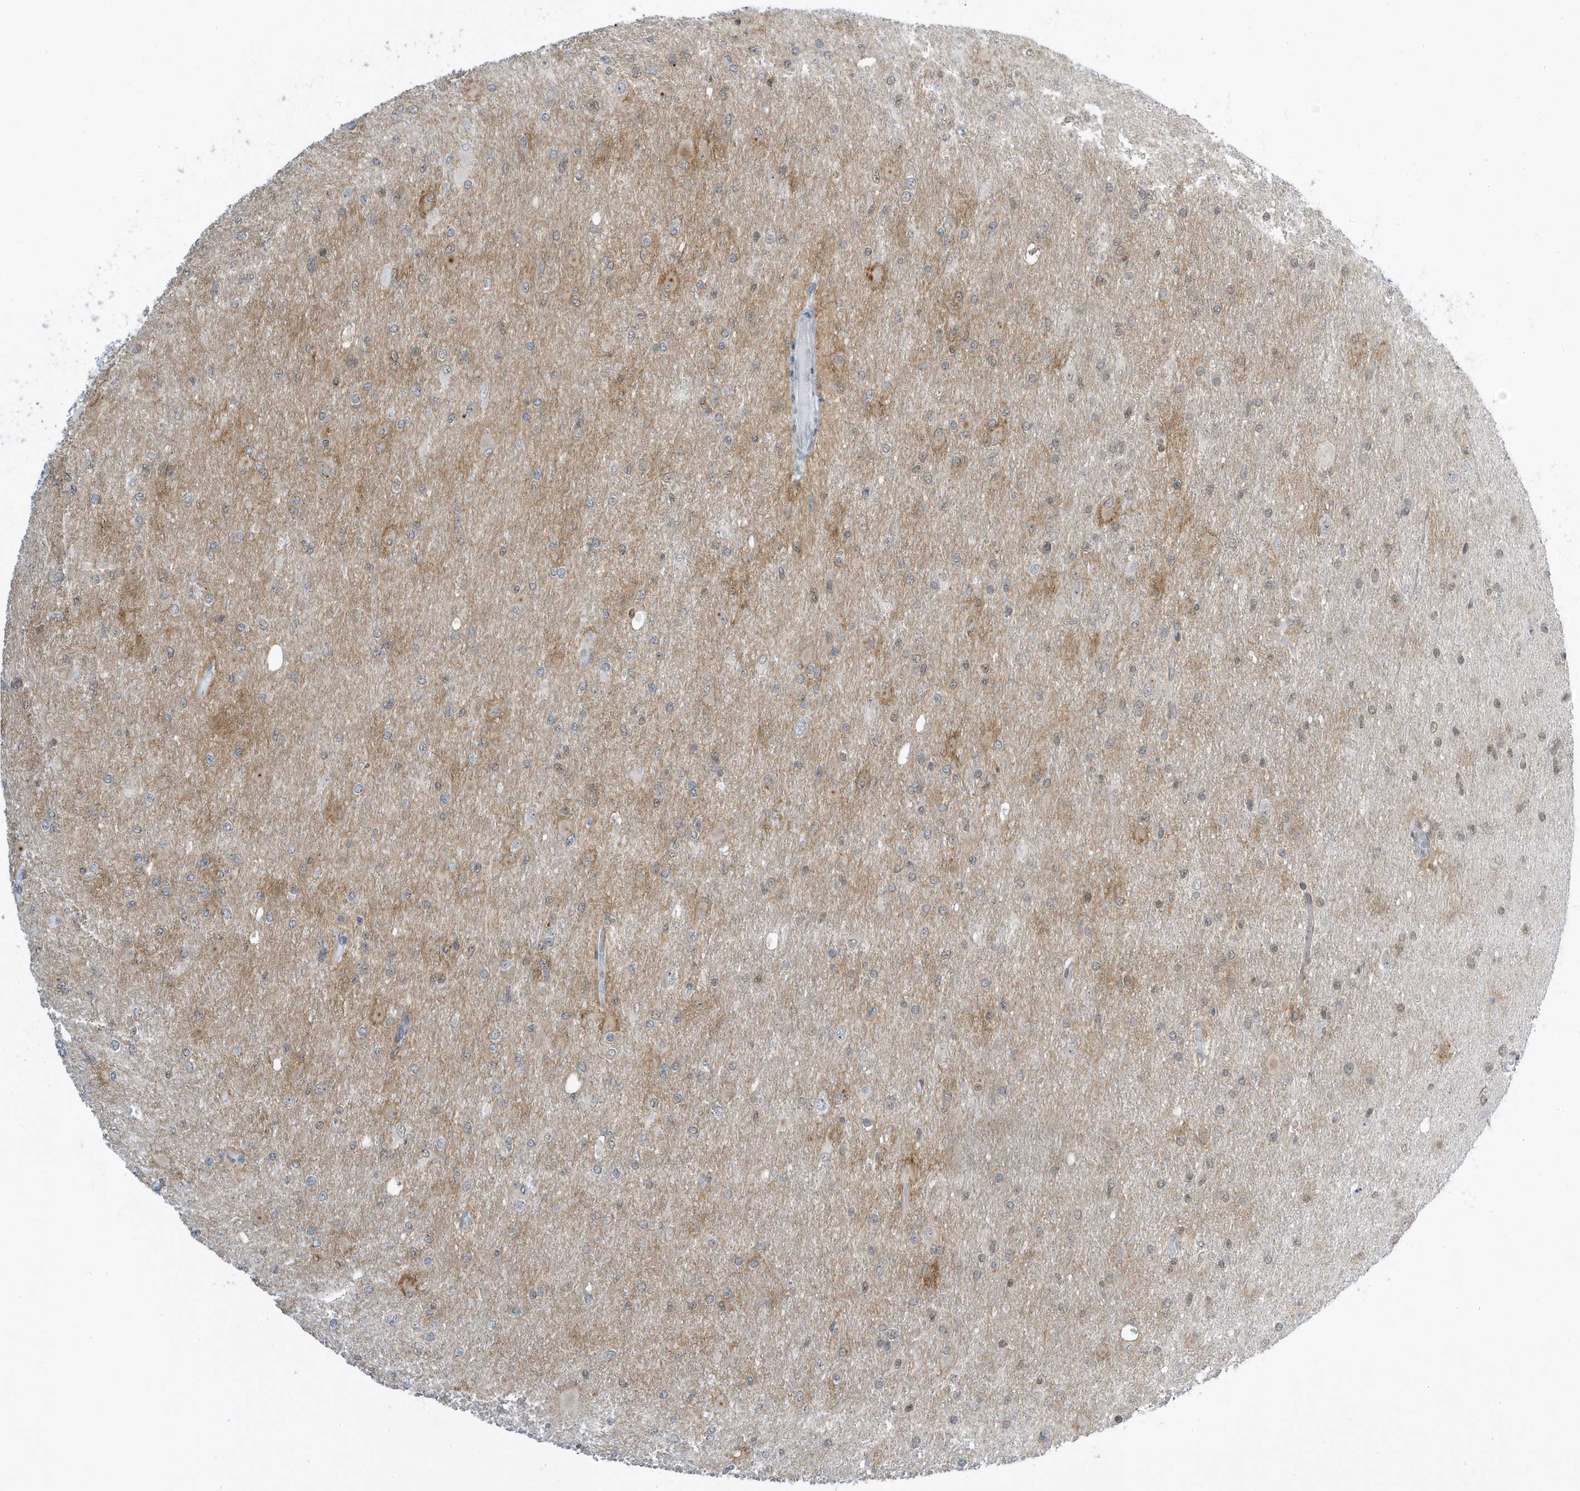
{"staining": {"intensity": "negative", "quantity": "none", "location": "none"}, "tissue": "glioma", "cell_type": "Tumor cells", "image_type": "cancer", "snomed": [{"axis": "morphology", "description": "Glioma, malignant, High grade"}, {"axis": "topography", "description": "Cerebral cortex"}], "caption": "Micrograph shows no significant protein expression in tumor cells of glioma.", "gene": "ZNF740", "patient": {"sex": "female", "age": 36}}